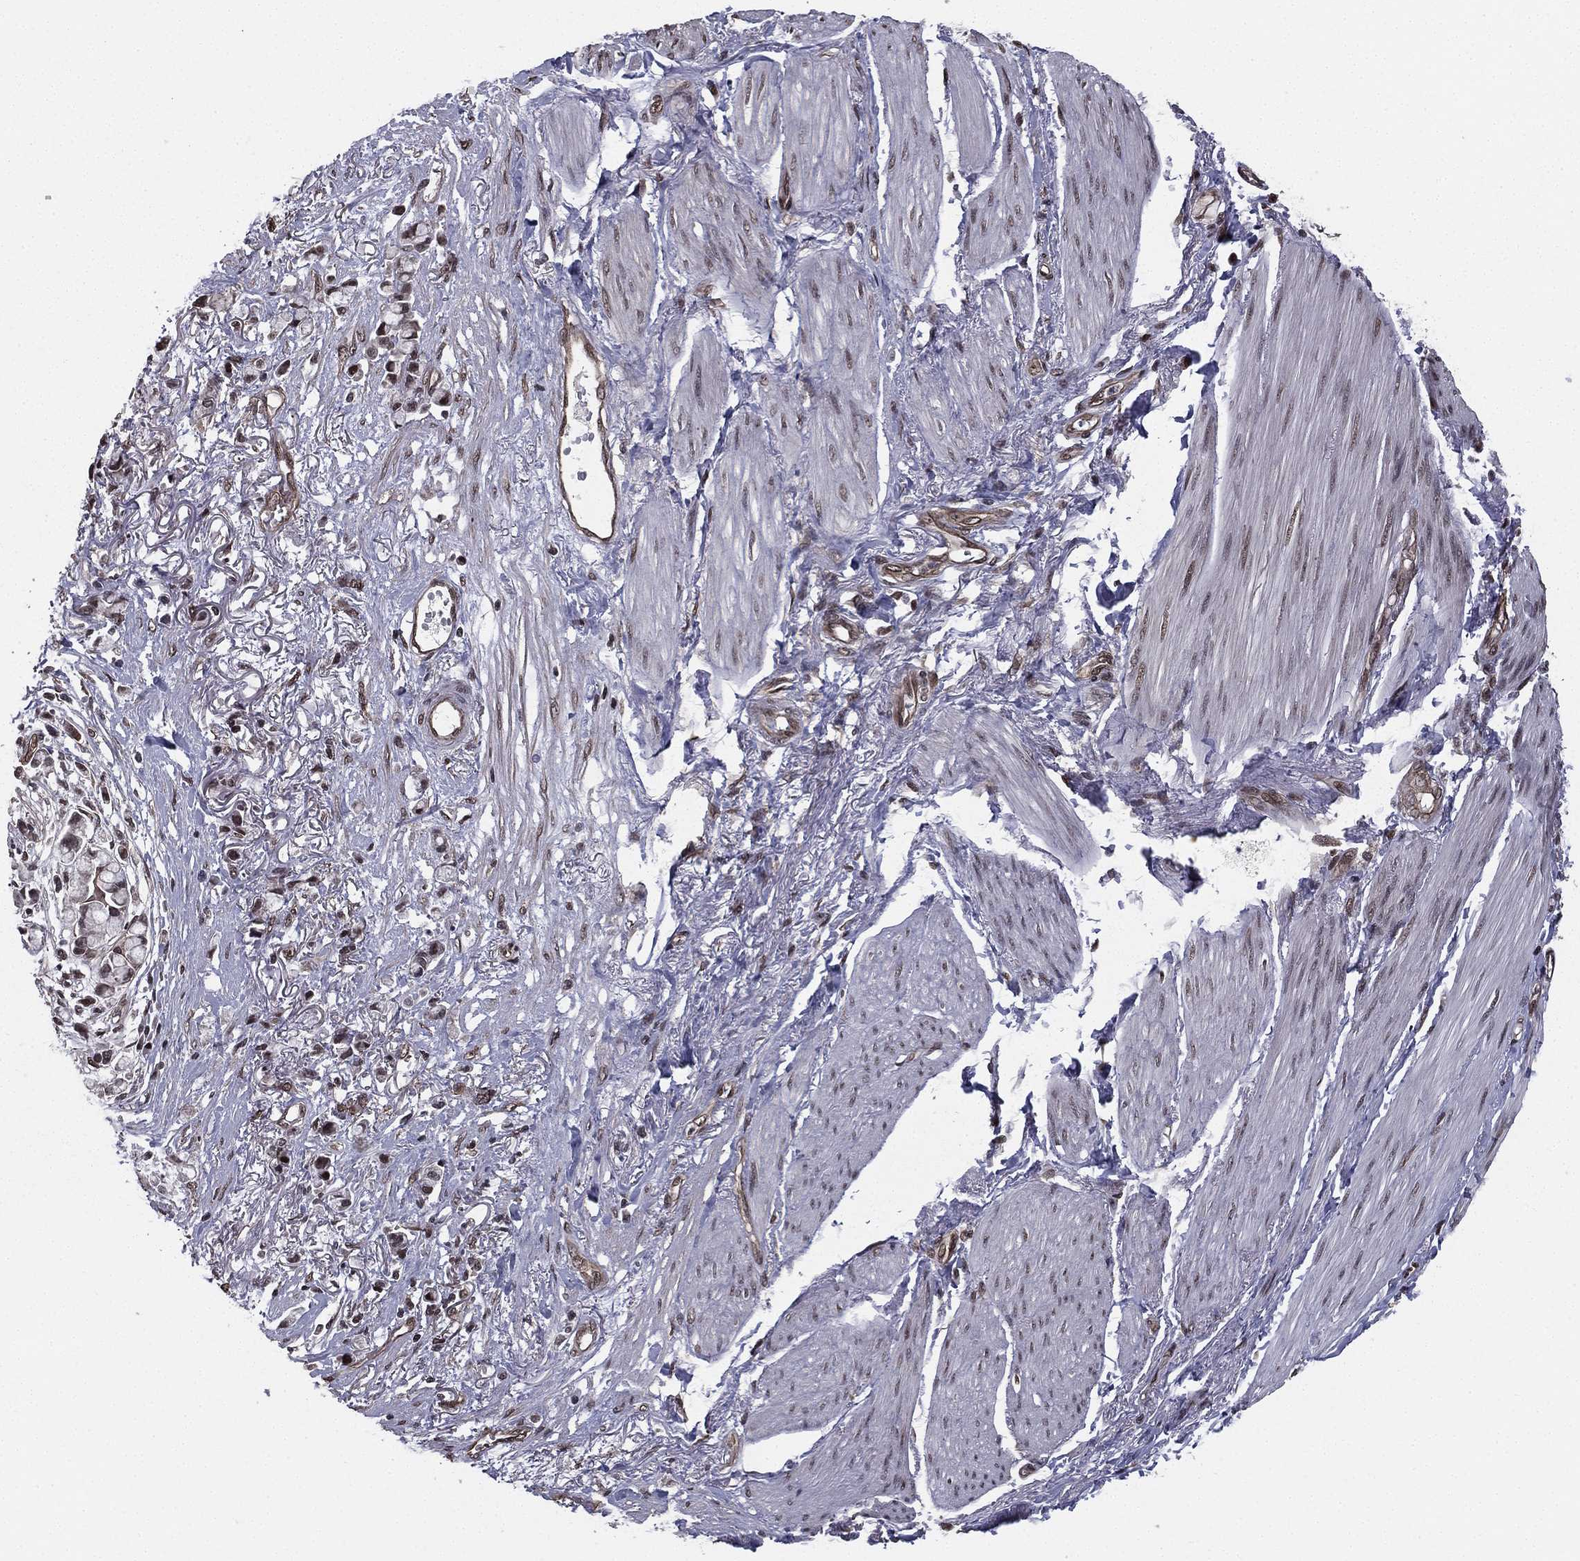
{"staining": {"intensity": "weak", "quantity": "<25%", "location": "nuclear"}, "tissue": "stomach cancer", "cell_type": "Tumor cells", "image_type": "cancer", "snomed": [{"axis": "morphology", "description": "Adenocarcinoma, NOS"}, {"axis": "topography", "description": "Stomach"}], "caption": "The photomicrograph exhibits no significant positivity in tumor cells of stomach cancer.", "gene": "RARB", "patient": {"sex": "female", "age": 81}}